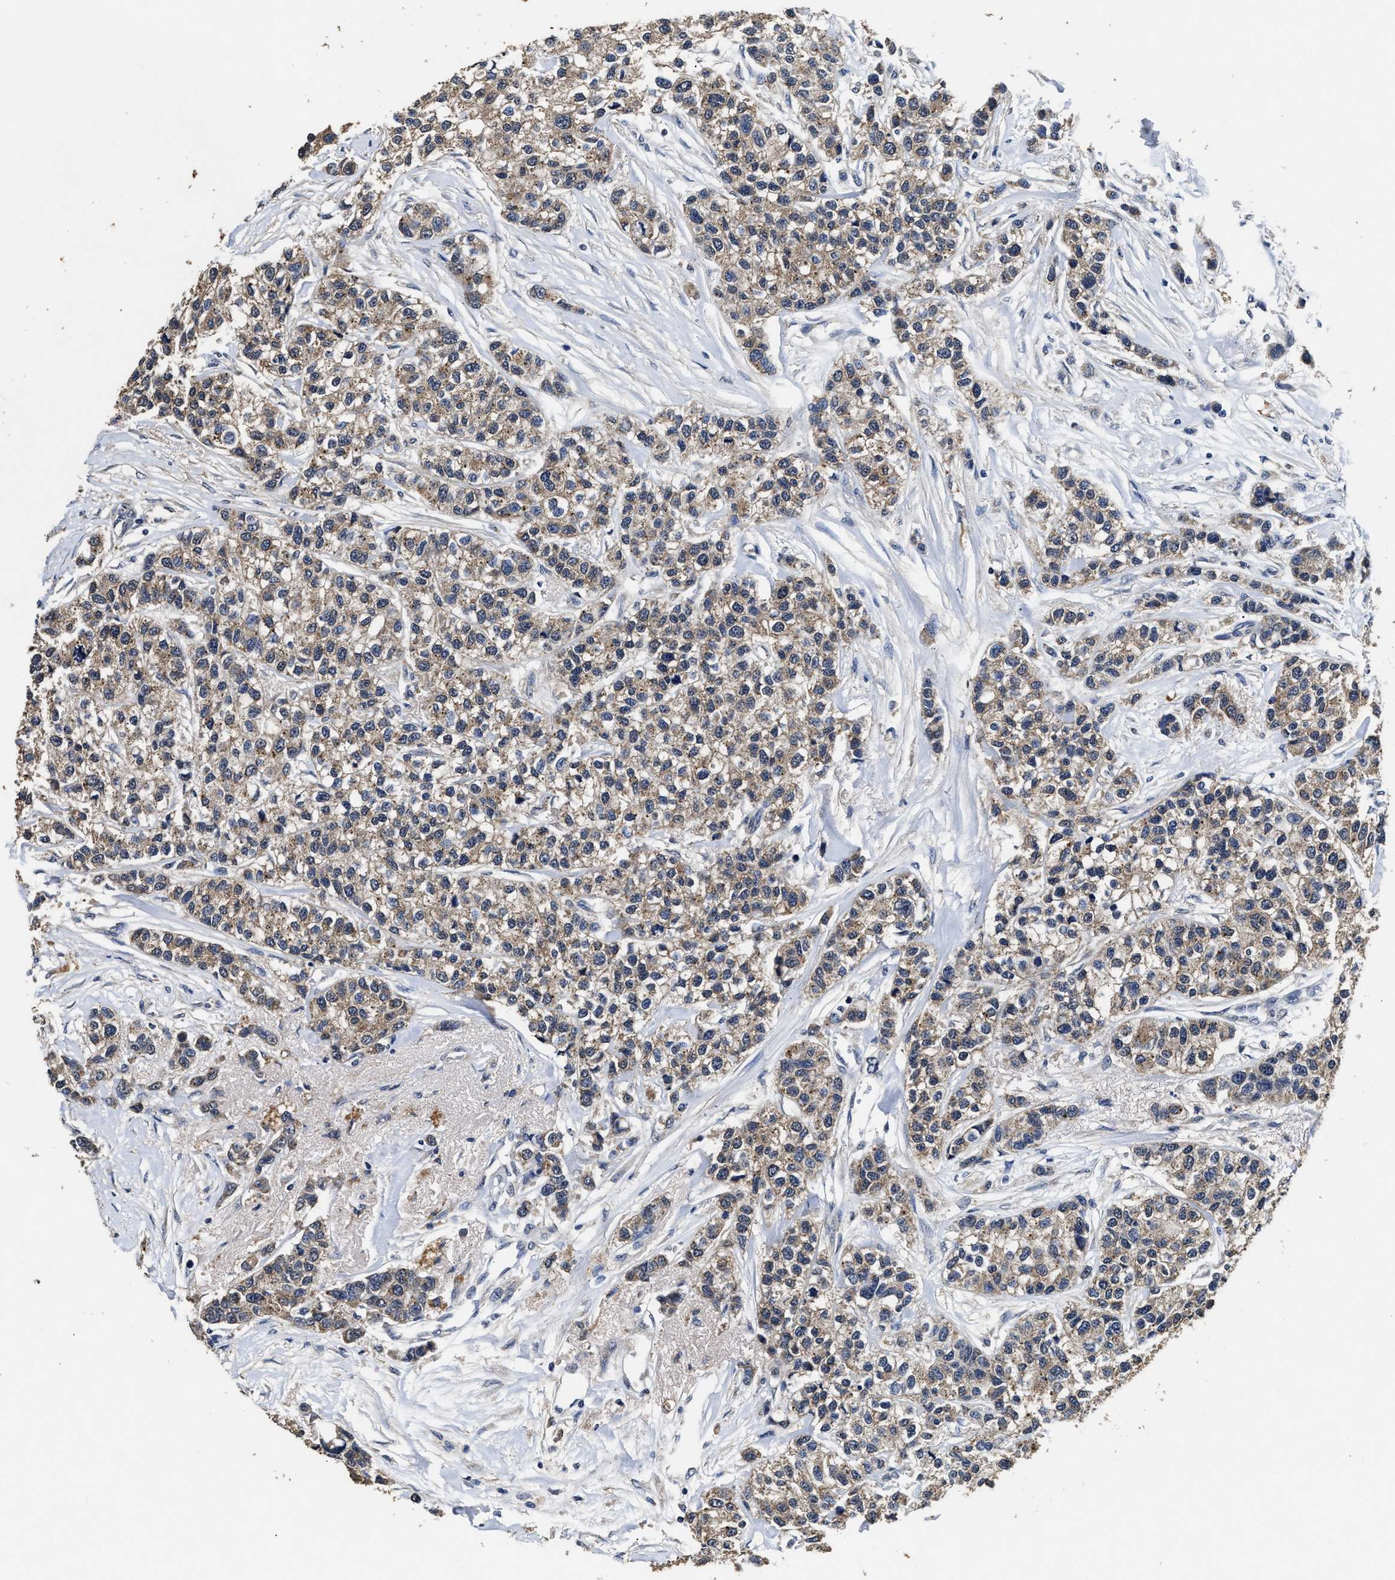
{"staining": {"intensity": "moderate", "quantity": ">75%", "location": "cytoplasmic/membranous"}, "tissue": "breast cancer", "cell_type": "Tumor cells", "image_type": "cancer", "snomed": [{"axis": "morphology", "description": "Duct carcinoma"}, {"axis": "topography", "description": "Breast"}], "caption": "Immunohistochemistry (IHC) photomicrograph of neoplastic tissue: infiltrating ductal carcinoma (breast) stained using immunohistochemistry reveals medium levels of moderate protein expression localized specifically in the cytoplasmic/membranous of tumor cells, appearing as a cytoplasmic/membranous brown color.", "gene": "ACAT2", "patient": {"sex": "female", "age": 51}}